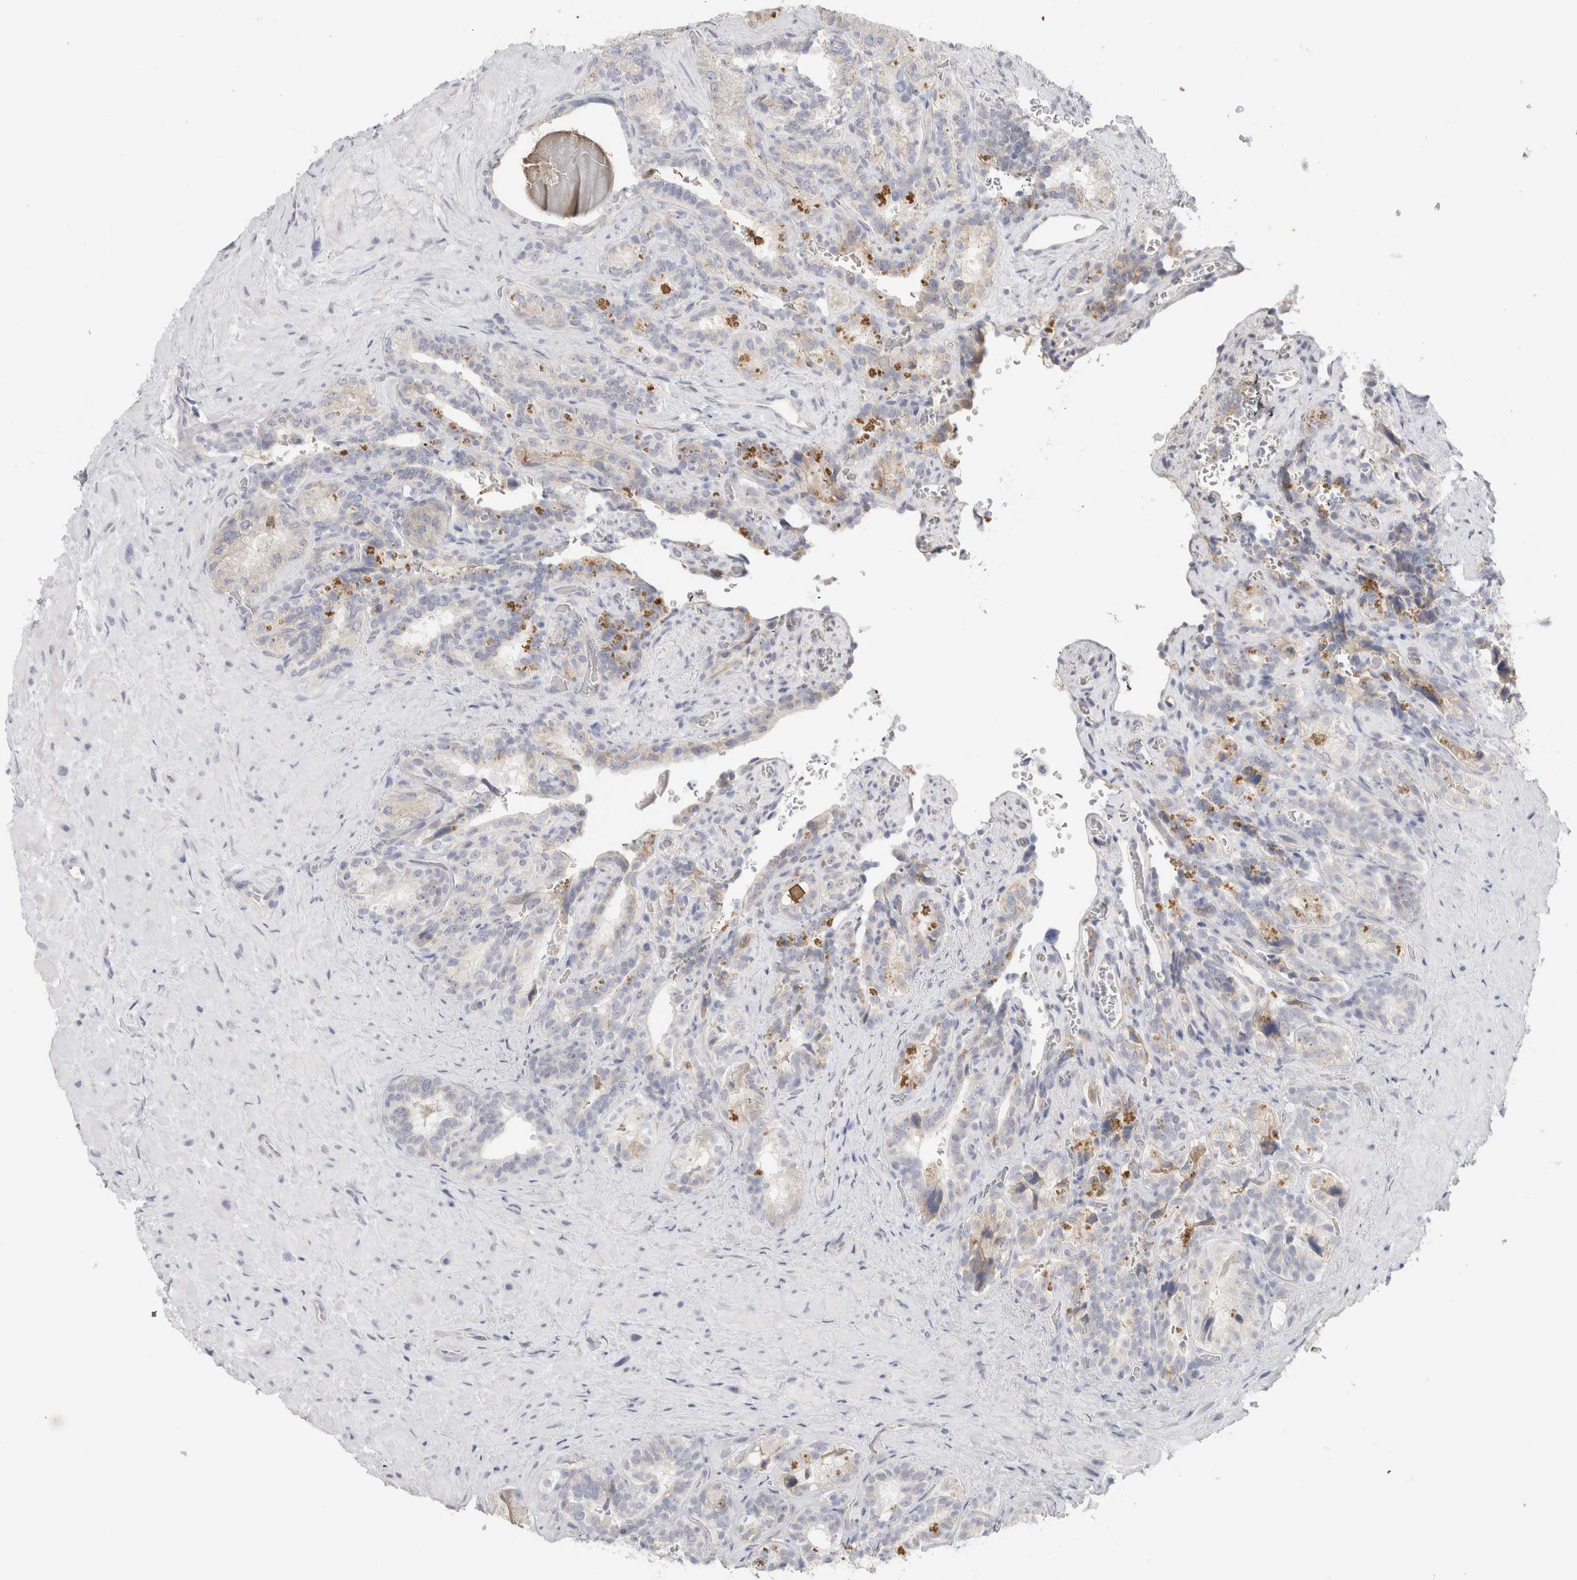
{"staining": {"intensity": "moderate", "quantity": "<25%", "location": "cytoplasmic/membranous"}, "tissue": "seminal vesicle", "cell_type": "Glandular cells", "image_type": "normal", "snomed": [{"axis": "morphology", "description": "Normal tissue, NOS"}, {"axis": "topography", "description": "Prostate"}, {"axis": "topography", "description": "Seminal veicle"}], "caption": "This micrograph exhibits immunohistochemistry staining of unremarkable human seminal vesicle, with low moderate cytoplasmic/membranous expression in about <25% of glandular cells.", "gene": "TONSL", "patient": {"sex": "male", "age": 67}}